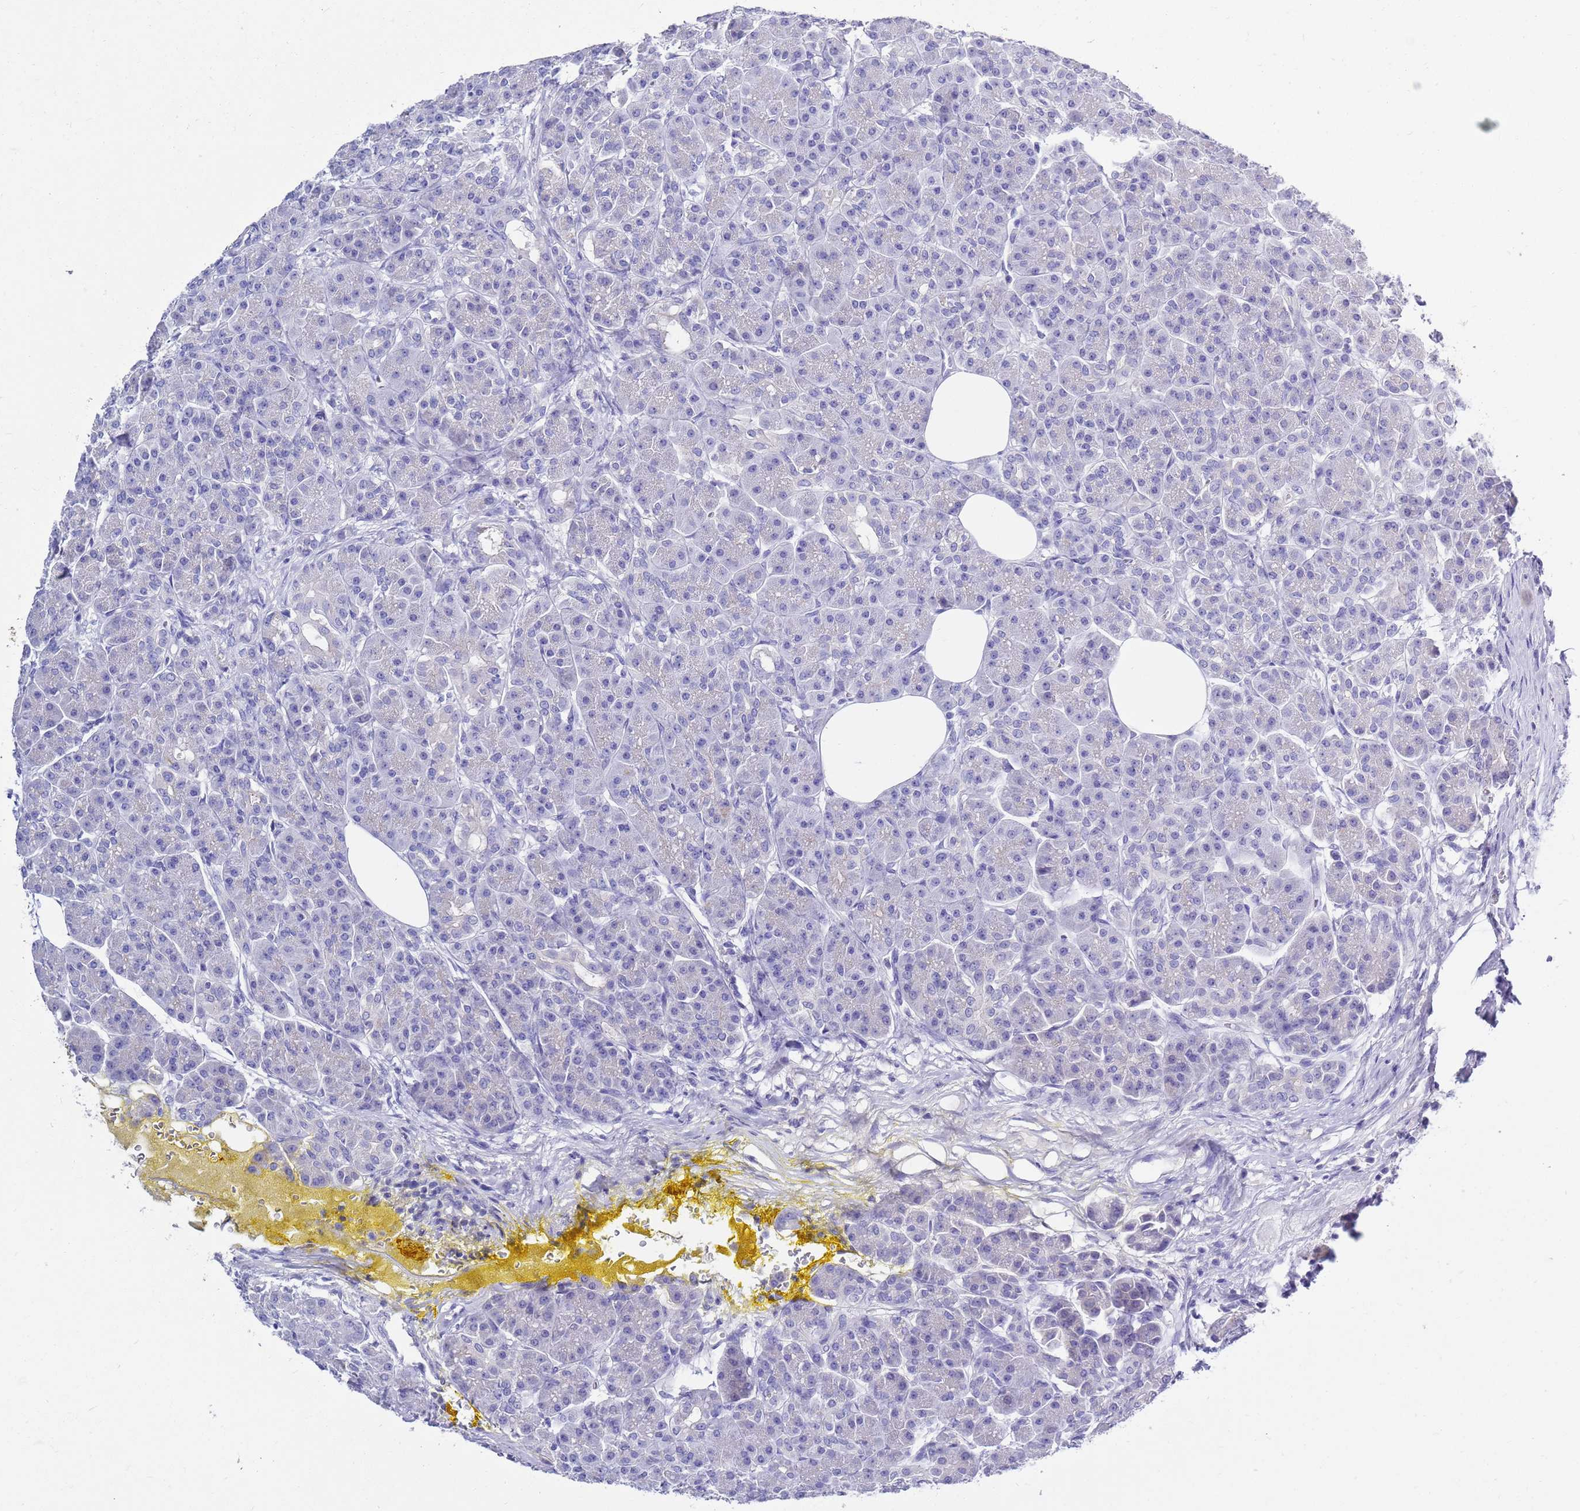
{"staining": {"intensity": "negative", "quantity": "none", "location": "none"}, "tissue": "pancreas", "cell_type": "Exocrine glandular cells", "image_type": "normal", "snomed": [{"axis": "morphology", "description": "Normal tissue, NOS"}, {"axis": "topography", "description": "Pancreas"}], "caption": "A photomicrograph of human pancreas is negative for staining in exocrine glandular cells. (DAB (3,3'-diaminobenzidine) immunohistochemistry, high magnification).", "gene": "MTMR2", "patient": {"sex": "male", "age": 63}}